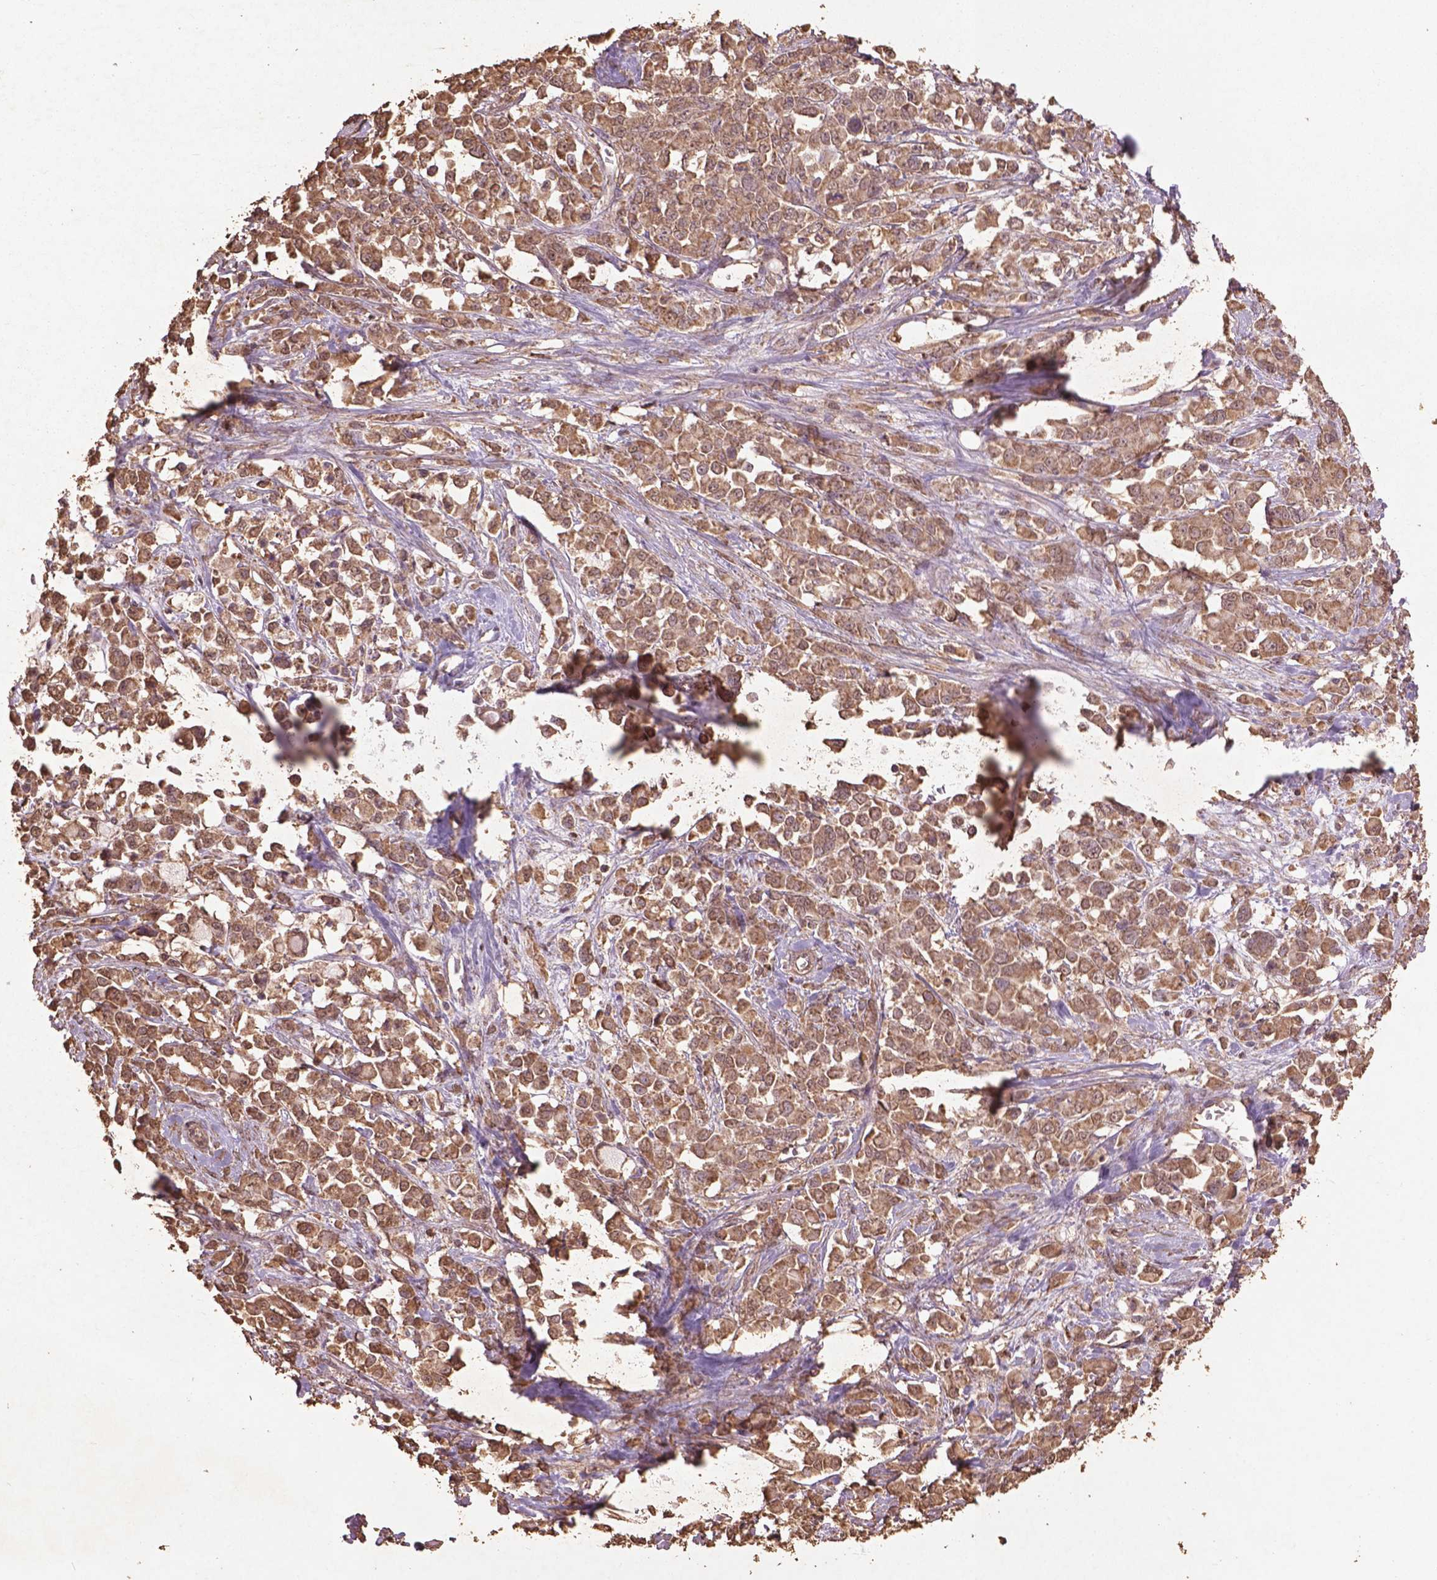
{"staining": {"intensity": "weak", "quantity": ">75%", "location": "cytoplasmic/membranous"}, "tissue": "stomach cancer", "cell_type": "Tumor cells", "image_type": "cancer", "snomed": [{"axis": "morphology", "description": "Adenocarcinoma, NOS"}, {"axis": "topography", "description": "Stomach"}], "caption": "Weak cytoplasmic/membranous positivity for a protein is identified in about >75% of tumor cells of stomach cancer (adenocarcinoma) using immunohistochemistry.", "gene": "BABAM1", "patient": {"sex": "female", "age": 76}}